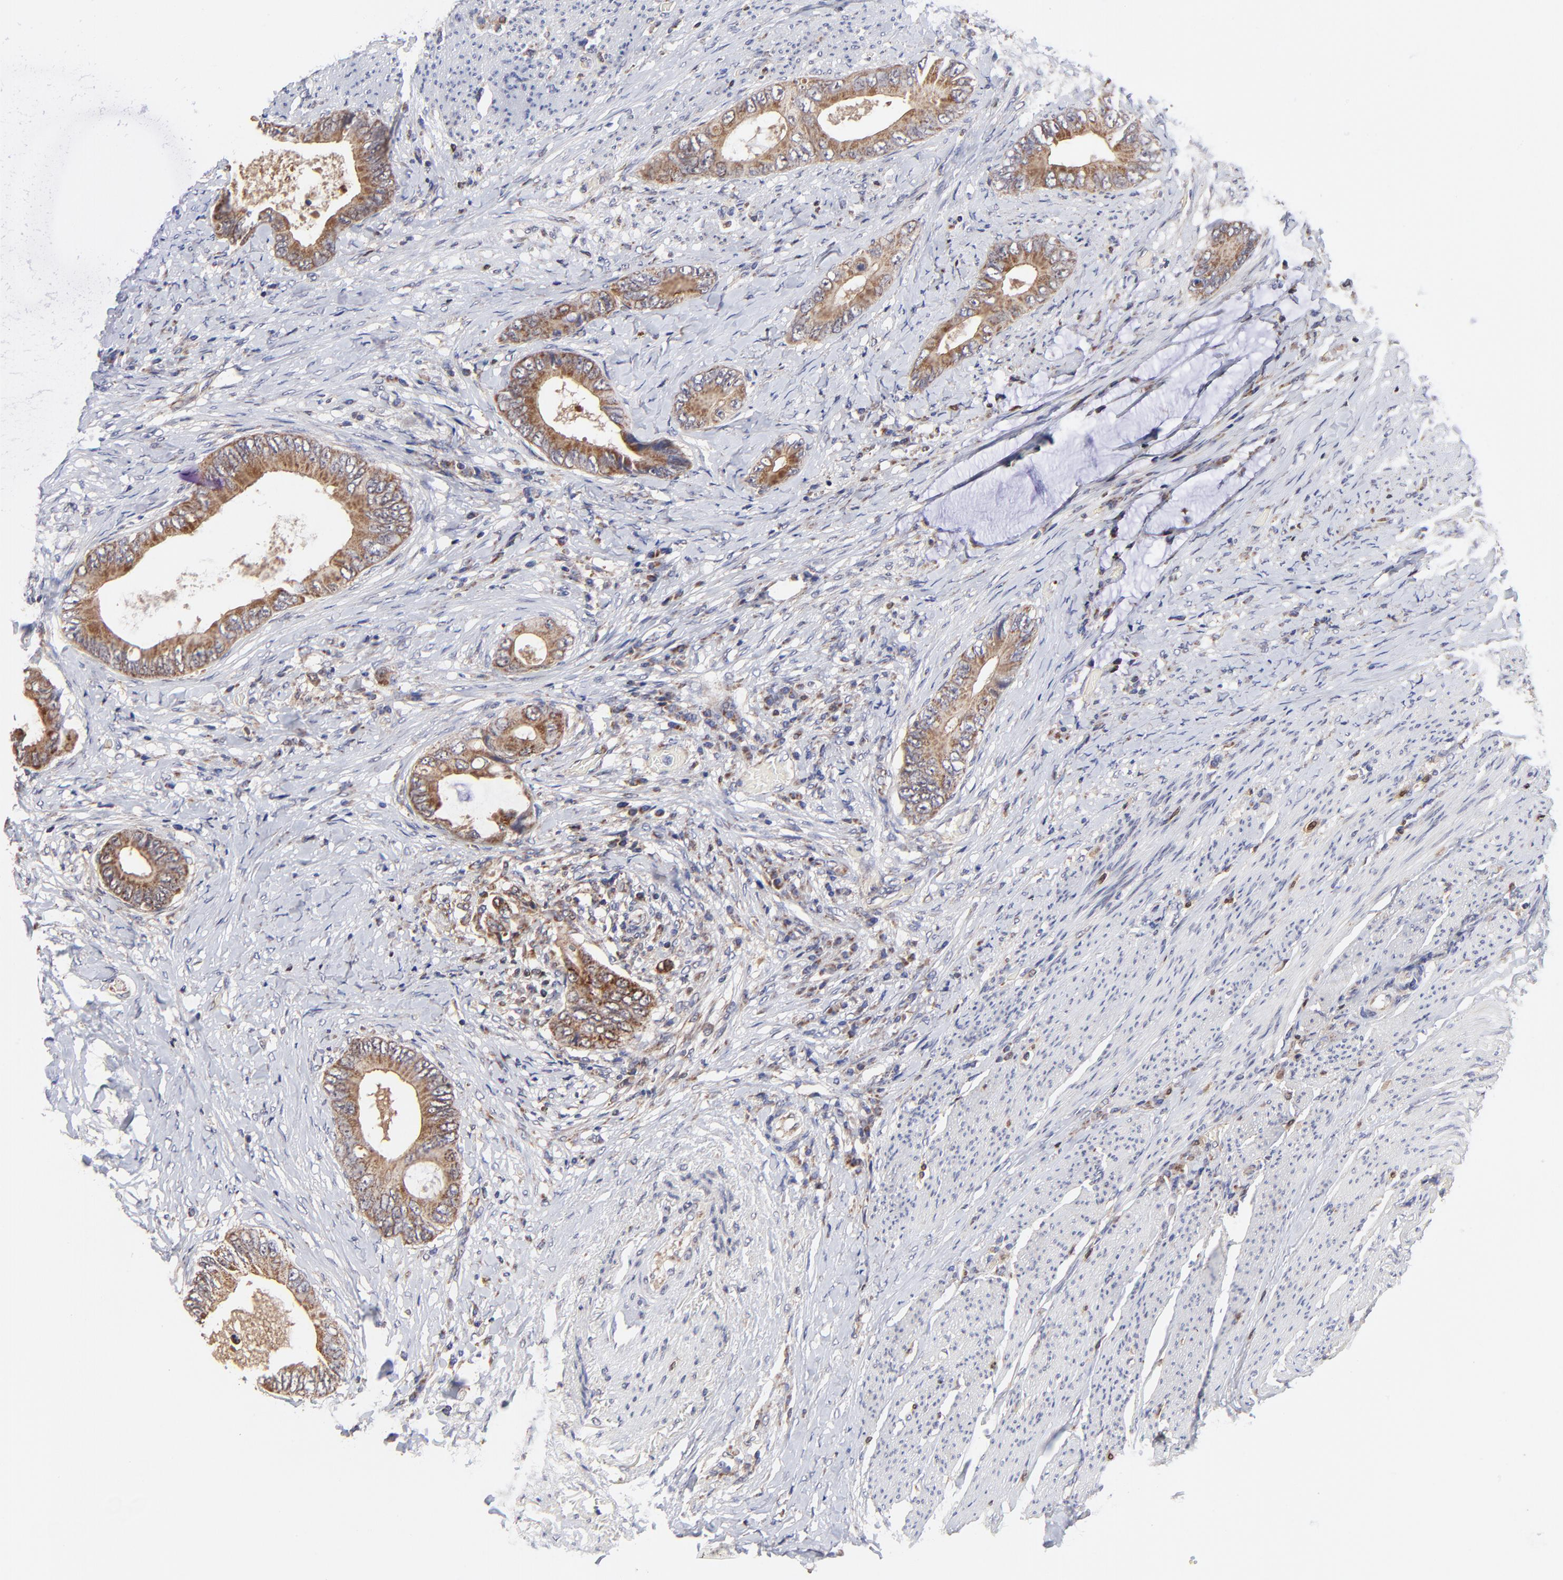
{"staining": {"intensity": "moderate", "quantity": ">75%", "location": "cytoplasmic/membranous"}, "tissue": "colorectal cancer", "cell_type": "Tumor cells", "image_type": "cancer", "snomed": [{"axis": "morphology", "description": "Normal tissue, NOS"}, {"axis": "morphology", "description": "Adenocarcinoma, NOS"}, {"axis": "topography", "description": "Rectum"}, {"axis": "topography", "description": "Peripheral nerve tissue"}], "caption": "This histopathology image shows colorectal cancer (adenocarcinoma) stained with immunohistochemistry to label a protein in brown. The cytoplasmic/membranous of tumor cells show moderate positivity for the protein. Nuclei are counter-stained blue.", "gene": "FBXL12", "patient": {"sex": "female", "age": 77}}